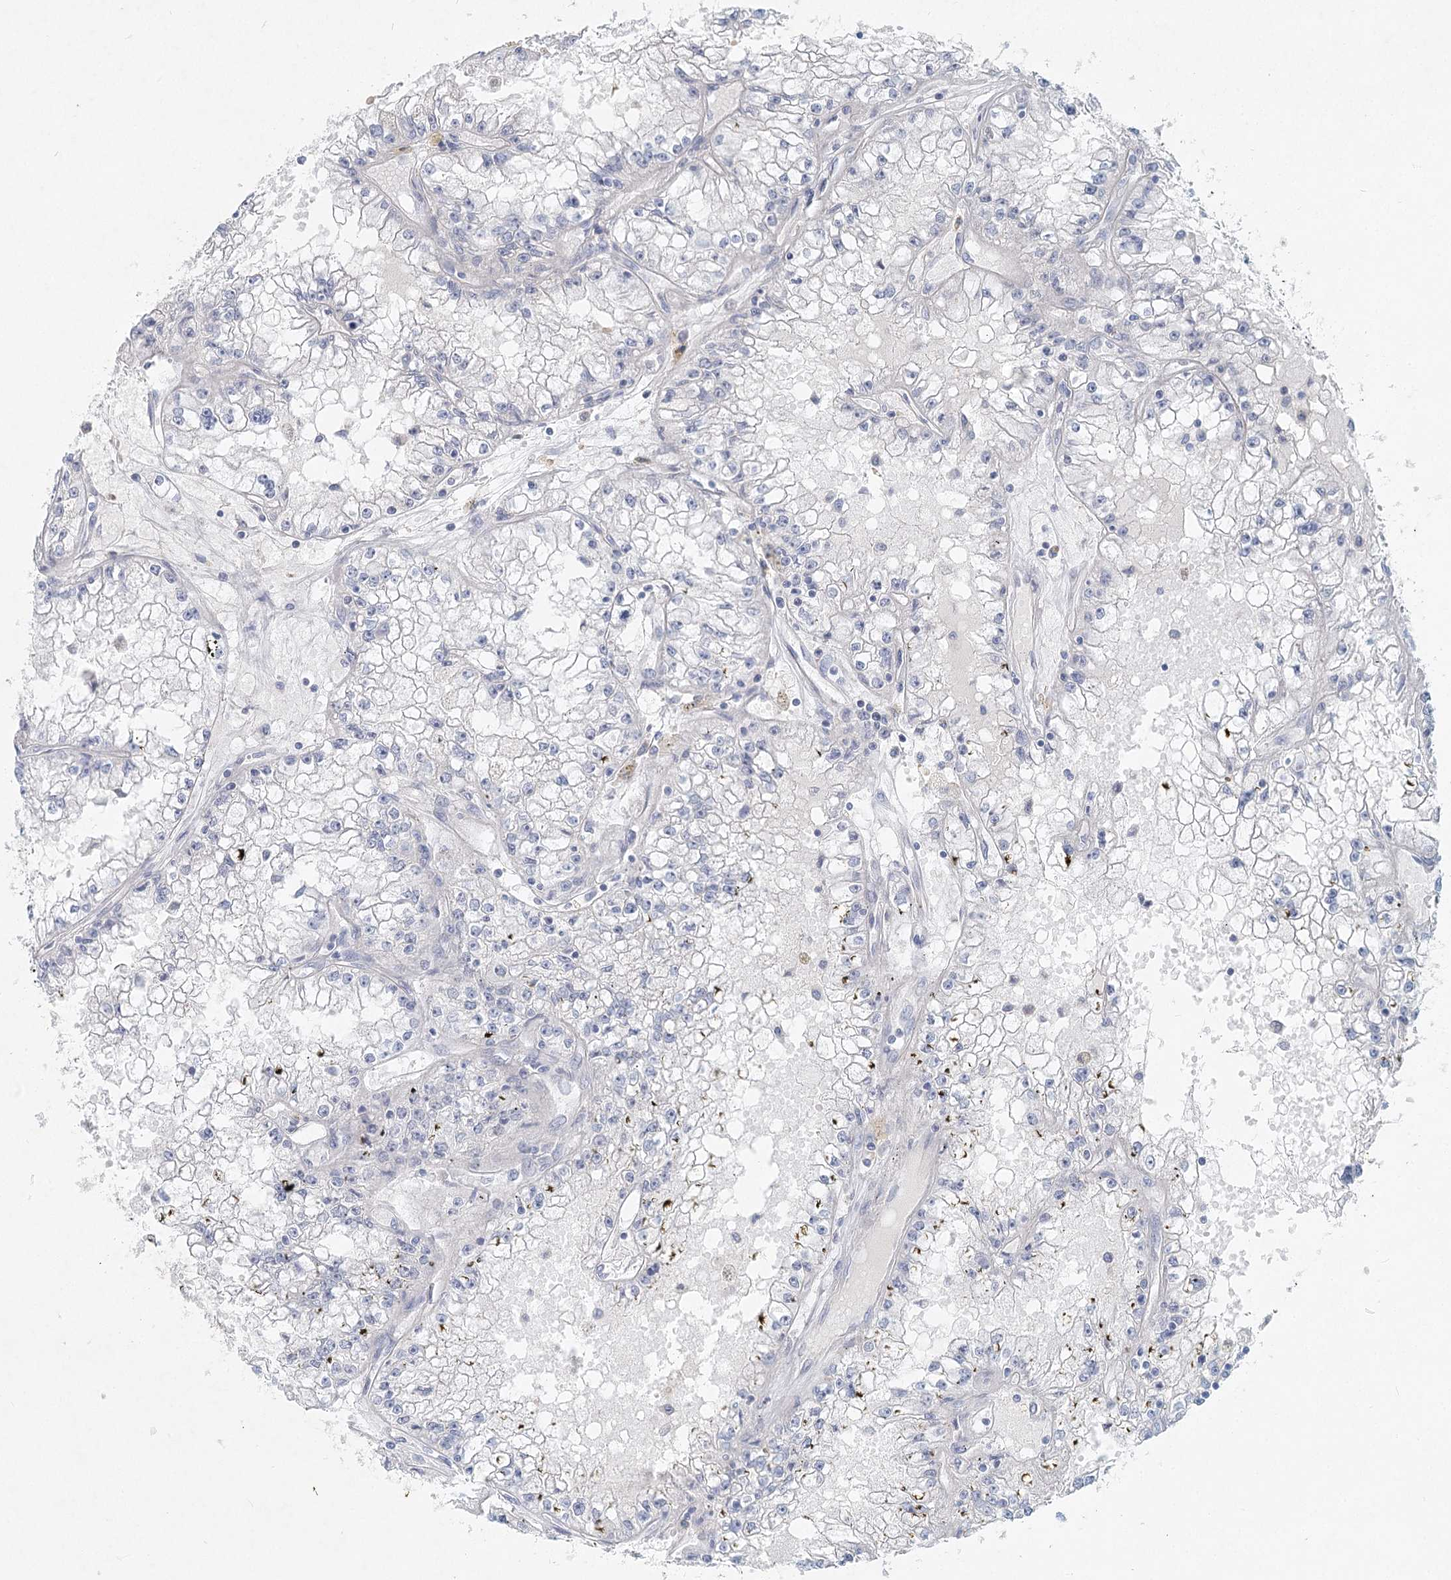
{"staining": {"intensity": "negative", "quantity": "none", "location": "none"}, "tissue": "renal cancer", "cell_type": "Tumor cells", "image_type": "cancer", "snomed": [{"axis": "morphology", "description": "Adenocarcinoma, NOS"}, {"axis": "topography", "description": "Kidney"}], "caption": "Tumor cells are negative for protein expression in human renal cancer (adenocarcinoma). The staining was performed using DAB (3,3'-diaminobenzidine) to visualize the protein expression in brown, while the nuclei were stained in blue with hematoxylin (Magnification: 20x).", "gene": "DNMBP", "patient": {"sex": "male", "age": 56}}